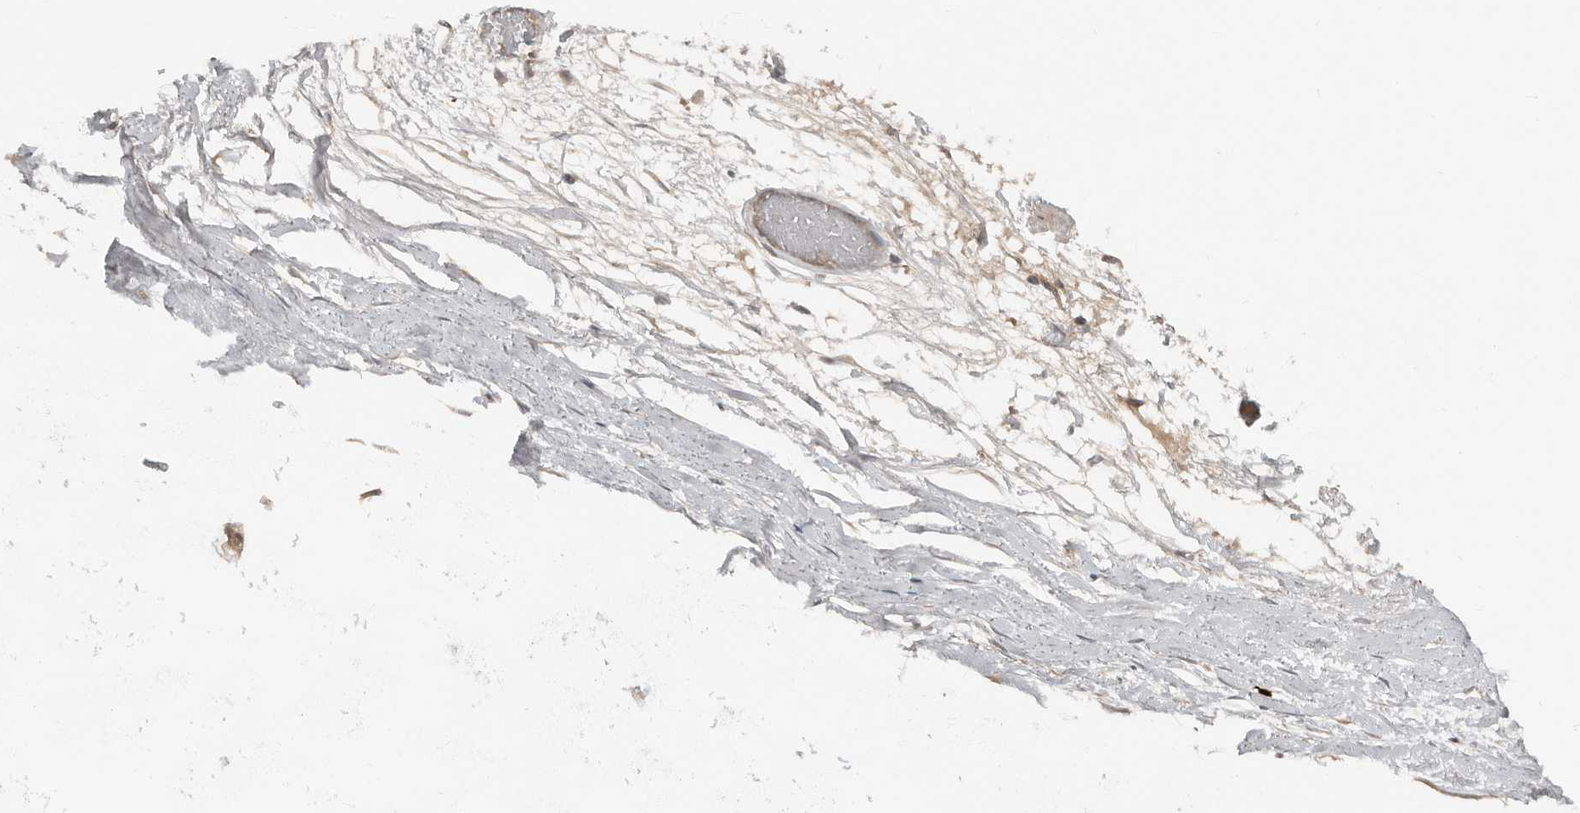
{"staining": {"intensity": "negative", "quantity": "none", "location": "none"}, "tissue": "soft tissue", "cell_type": "Fibroblasts", "image_type": "normal", "snomed": [{"axis": "morphology", "description": "Normal tissue, NOS"}, {"axis": "topography", "description": "Bronchus"}], "caption": "IHC of unremarkable human soft tissue reveals no positivity in fibroblasts.", "gene": "TEAD3", "patient": {"sex": "male", "age": 66}}